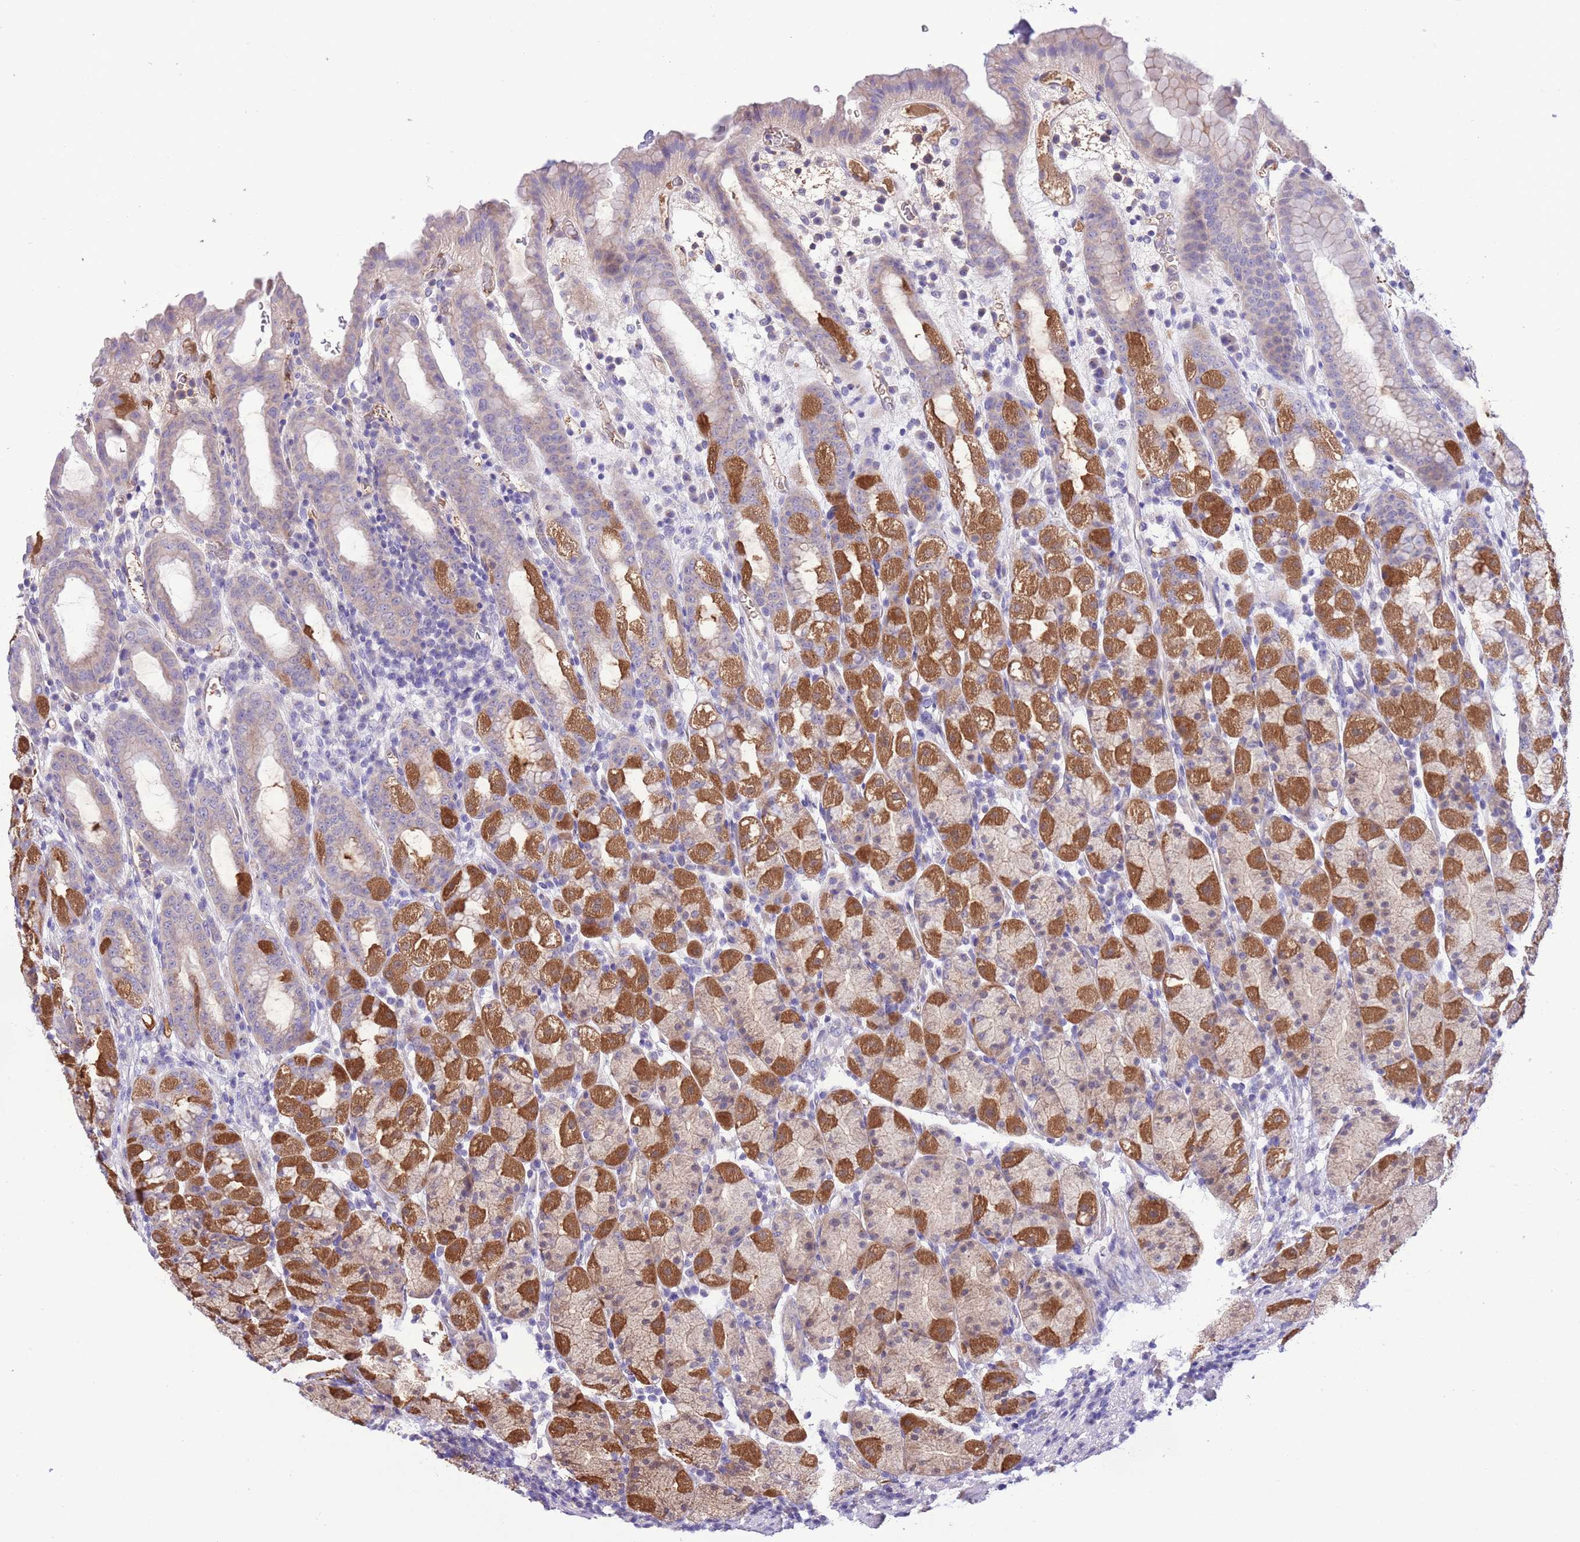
{"staining": {"intensity": "moderate", "quantity": "25%-75%", "location": "cytoplasmic/membranous"}, "tissue": "stomach", "cell_type": "Glandular cells", "image_type": "normal", "snomed": [{"axis": "morphology", "description": "Normal tissue, NOS"}, {"axis": "topography", "description": "Stomach, upper"}, {"axis": "topography", "description": "Stomach, lower"}, {"axis": "topography", "description": "Small intestine"}], "caption": "A photomicrograph of human stomach stained for a protein demonstrates moderate cytoplasmic/membranous brown staining in glandular cells.", "gene": "PRR32", "patient": {"sex": "male", "age": 68}}